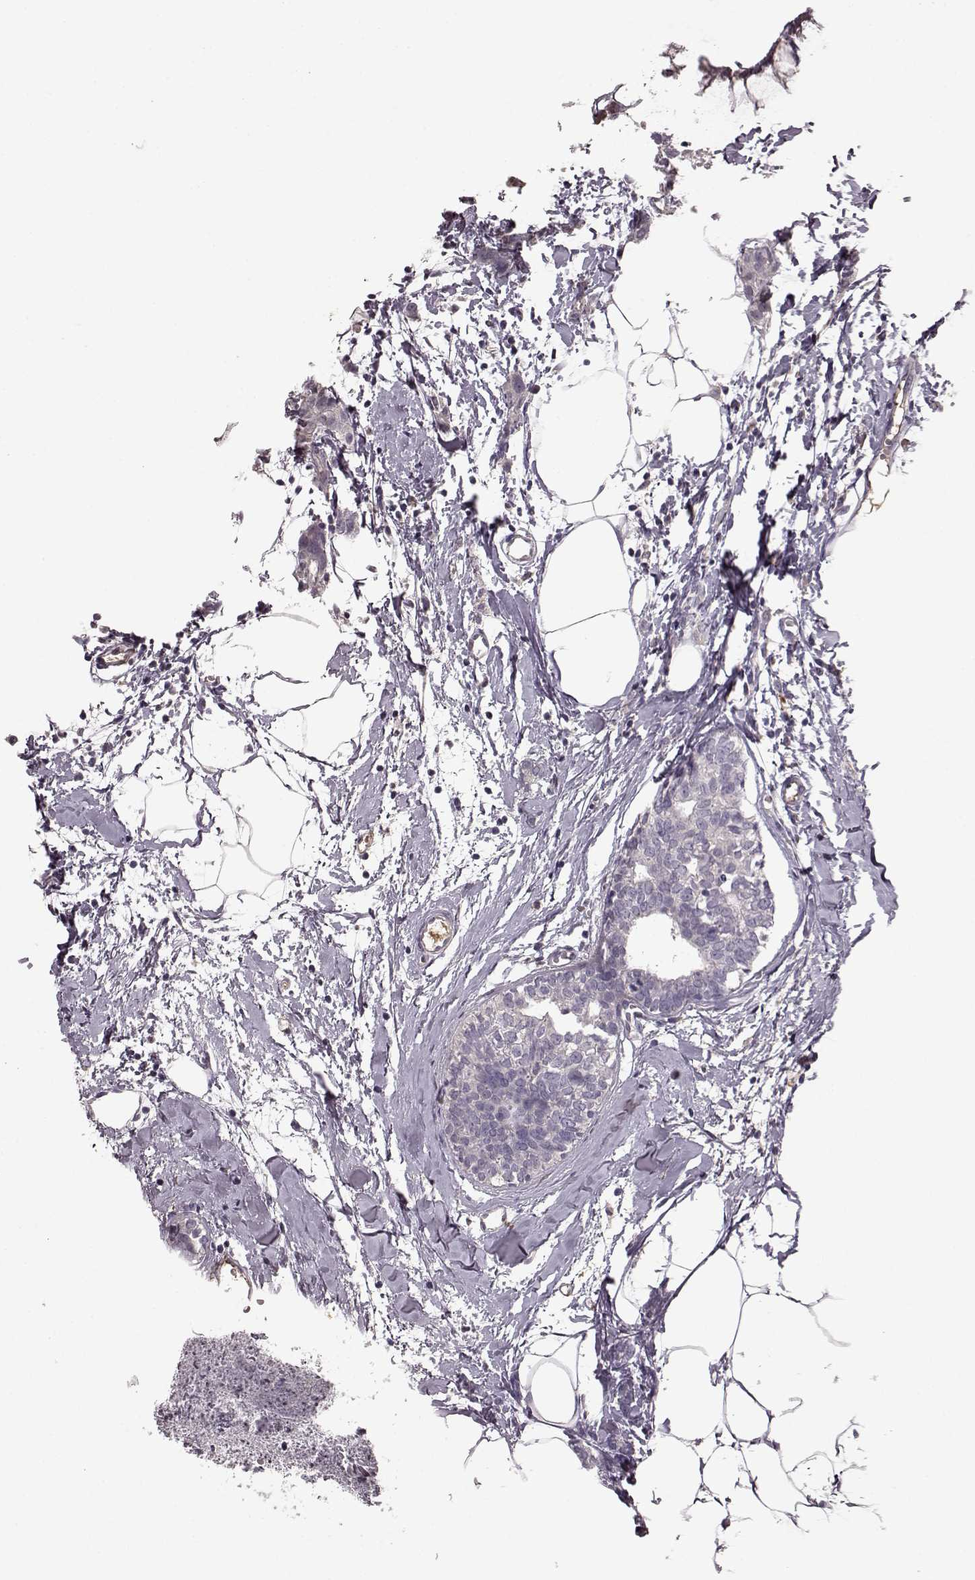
{"staining": {"intensity": "negative", "quantity": "none", "location": "none"}, "tissue": "breast cancer", "cell_type": "Tumor cells", "image_type": "cancer", "snomed": [{"axis": "morphology", "description": "Duct carcinoma"}, {"axis": "topography", "description": "Breast"}], "caption": "Immunohistochemistry (IHC) histopathology image of human breast infiltrating ductal carcinoma stained for a protein (brown), which demonstrates no positivity in tumor cells.", "gene": "NRL", "patient": {"sex": "female", "age": 40}}